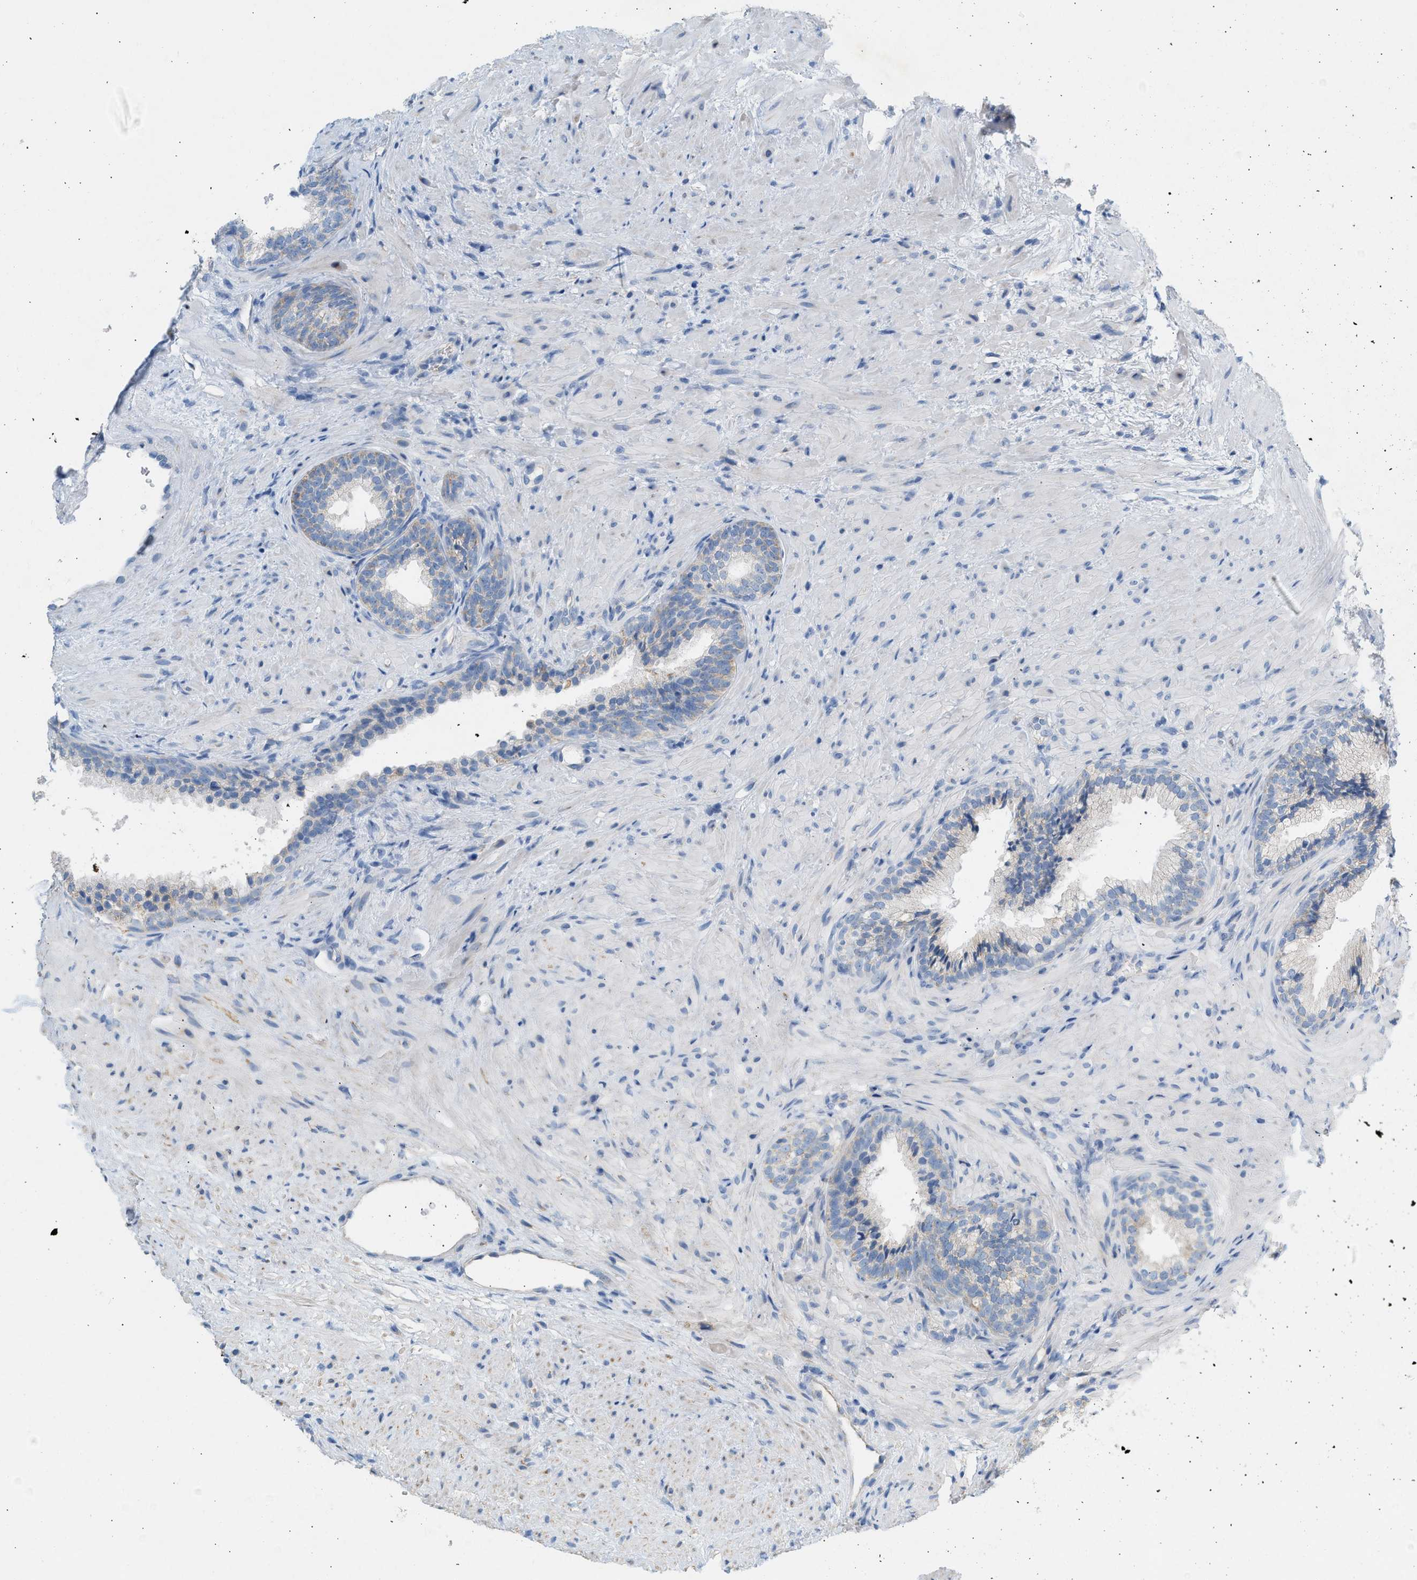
{"staining": {"intensity": "weak", "quantity": "25%-75%", "location": "cytoplasmic/membranous"}, "tissue": "prostate", "cell_type": "Glandular cells", "image_type": "normal", "snomed": [{"axis": "morphology", "description": "Normal tissue, NOS"}, {"axis": "topography", "description": "Prostate"}], "caption": "DAB immunohistochemical staining of normal prostate demonstrates weak cytoplasmic/membranous protein expression in approximately 25%-75% of glandular cells.", "gene": "NDUFS8", "patient": {"sex": "male", "age": 76}}